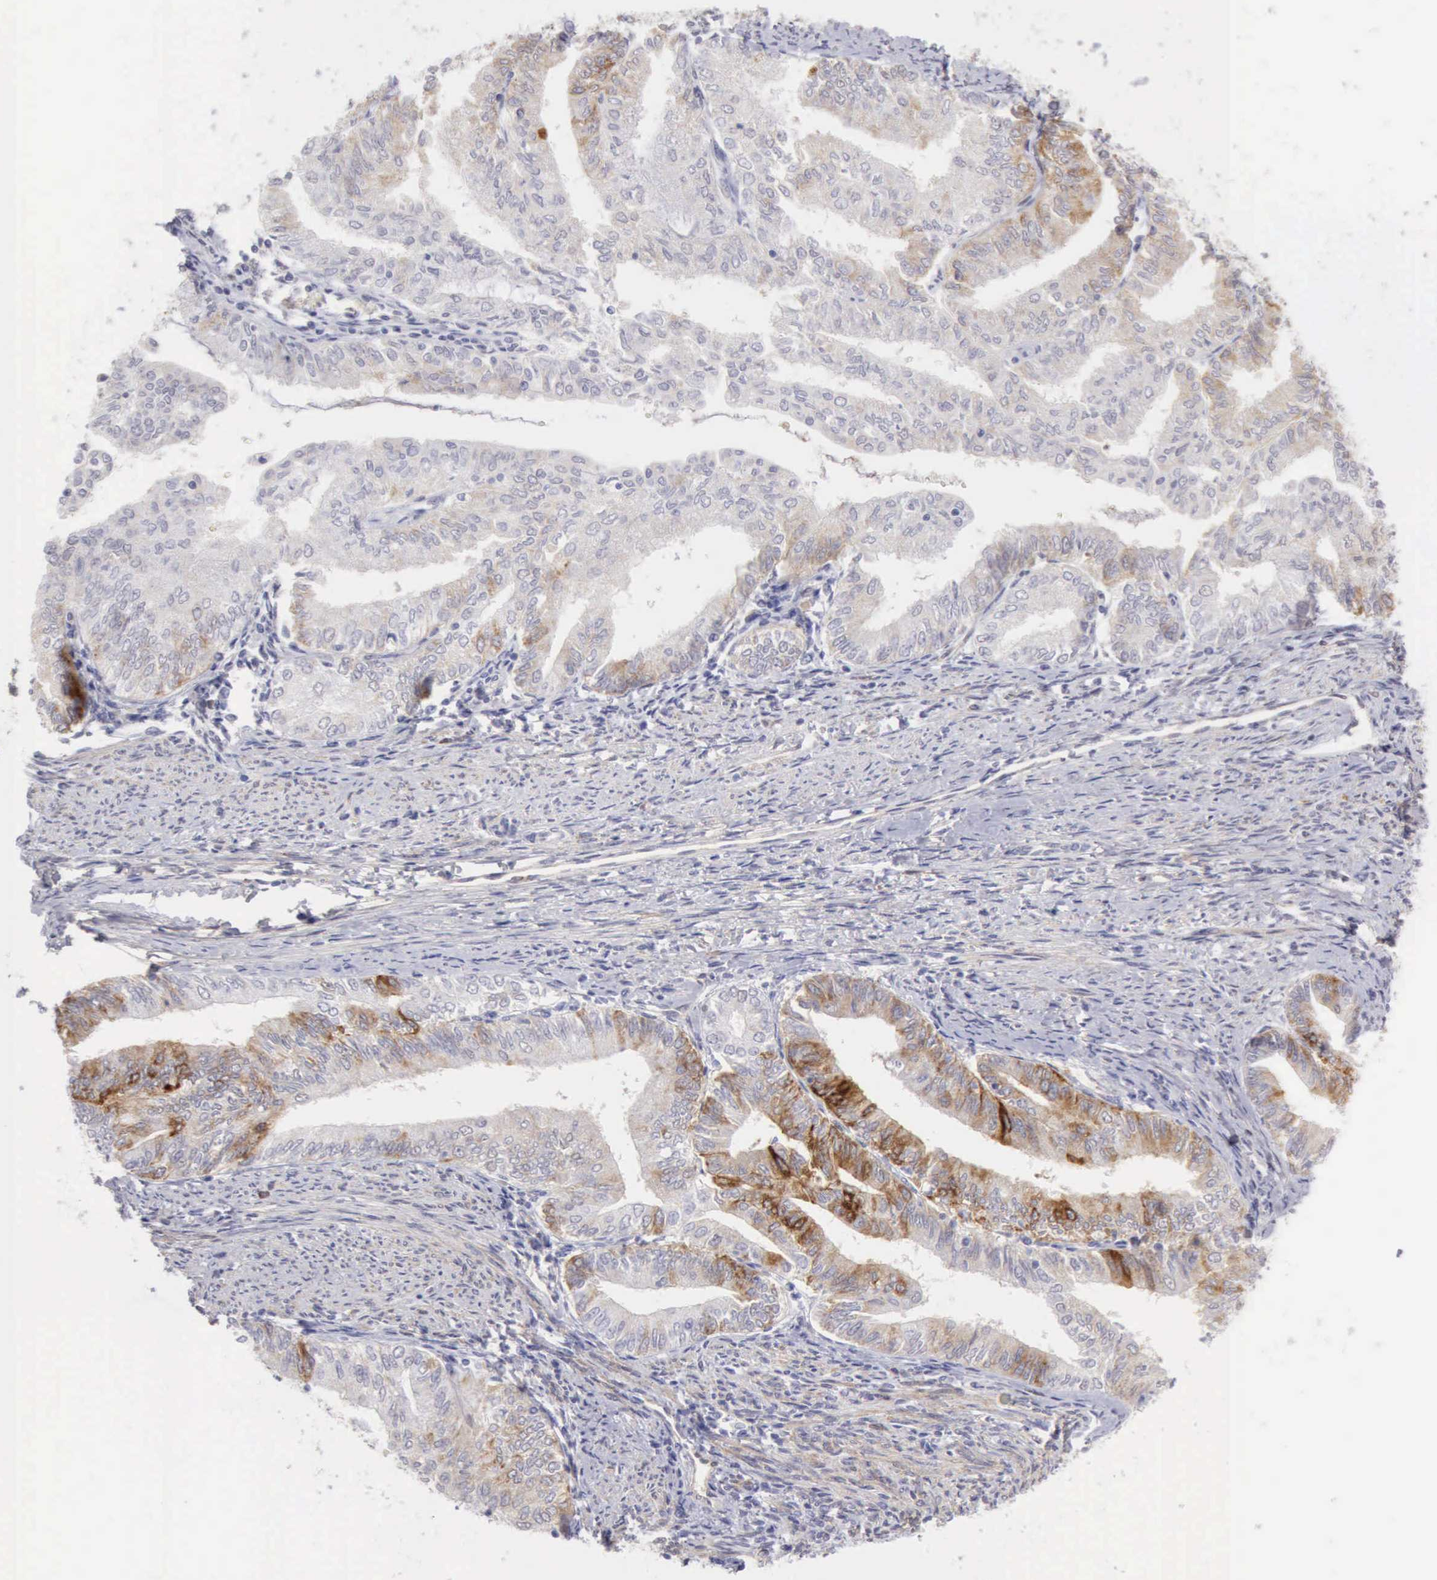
{"staining": {"intensity": "moderate", "quantity": "25%-75%", "location": "cytoplasmic/membranous"}, "tissue": "endometrial cancer", "cell_type": "Tumor cells", "image_type": "cancer", "snomed": [{"axis": "morphology", "description": "Adenocarcinoma, NOS"}, {"axis": "topography", "description": "Endometrium"}], "caption": "Immunohistochemistry (DAB) staining of human endometrial adenocarcinoma exhibits moderate cytoplasmic/membranous protein staining in about 25%-75% of tumor cells. (Stains: DAB in brown, nuclei in blue, Microscopy: brightfield microscopy at high magnification).", "gene": "TFRC", "patient": {"sex": "female", "age": 66}}